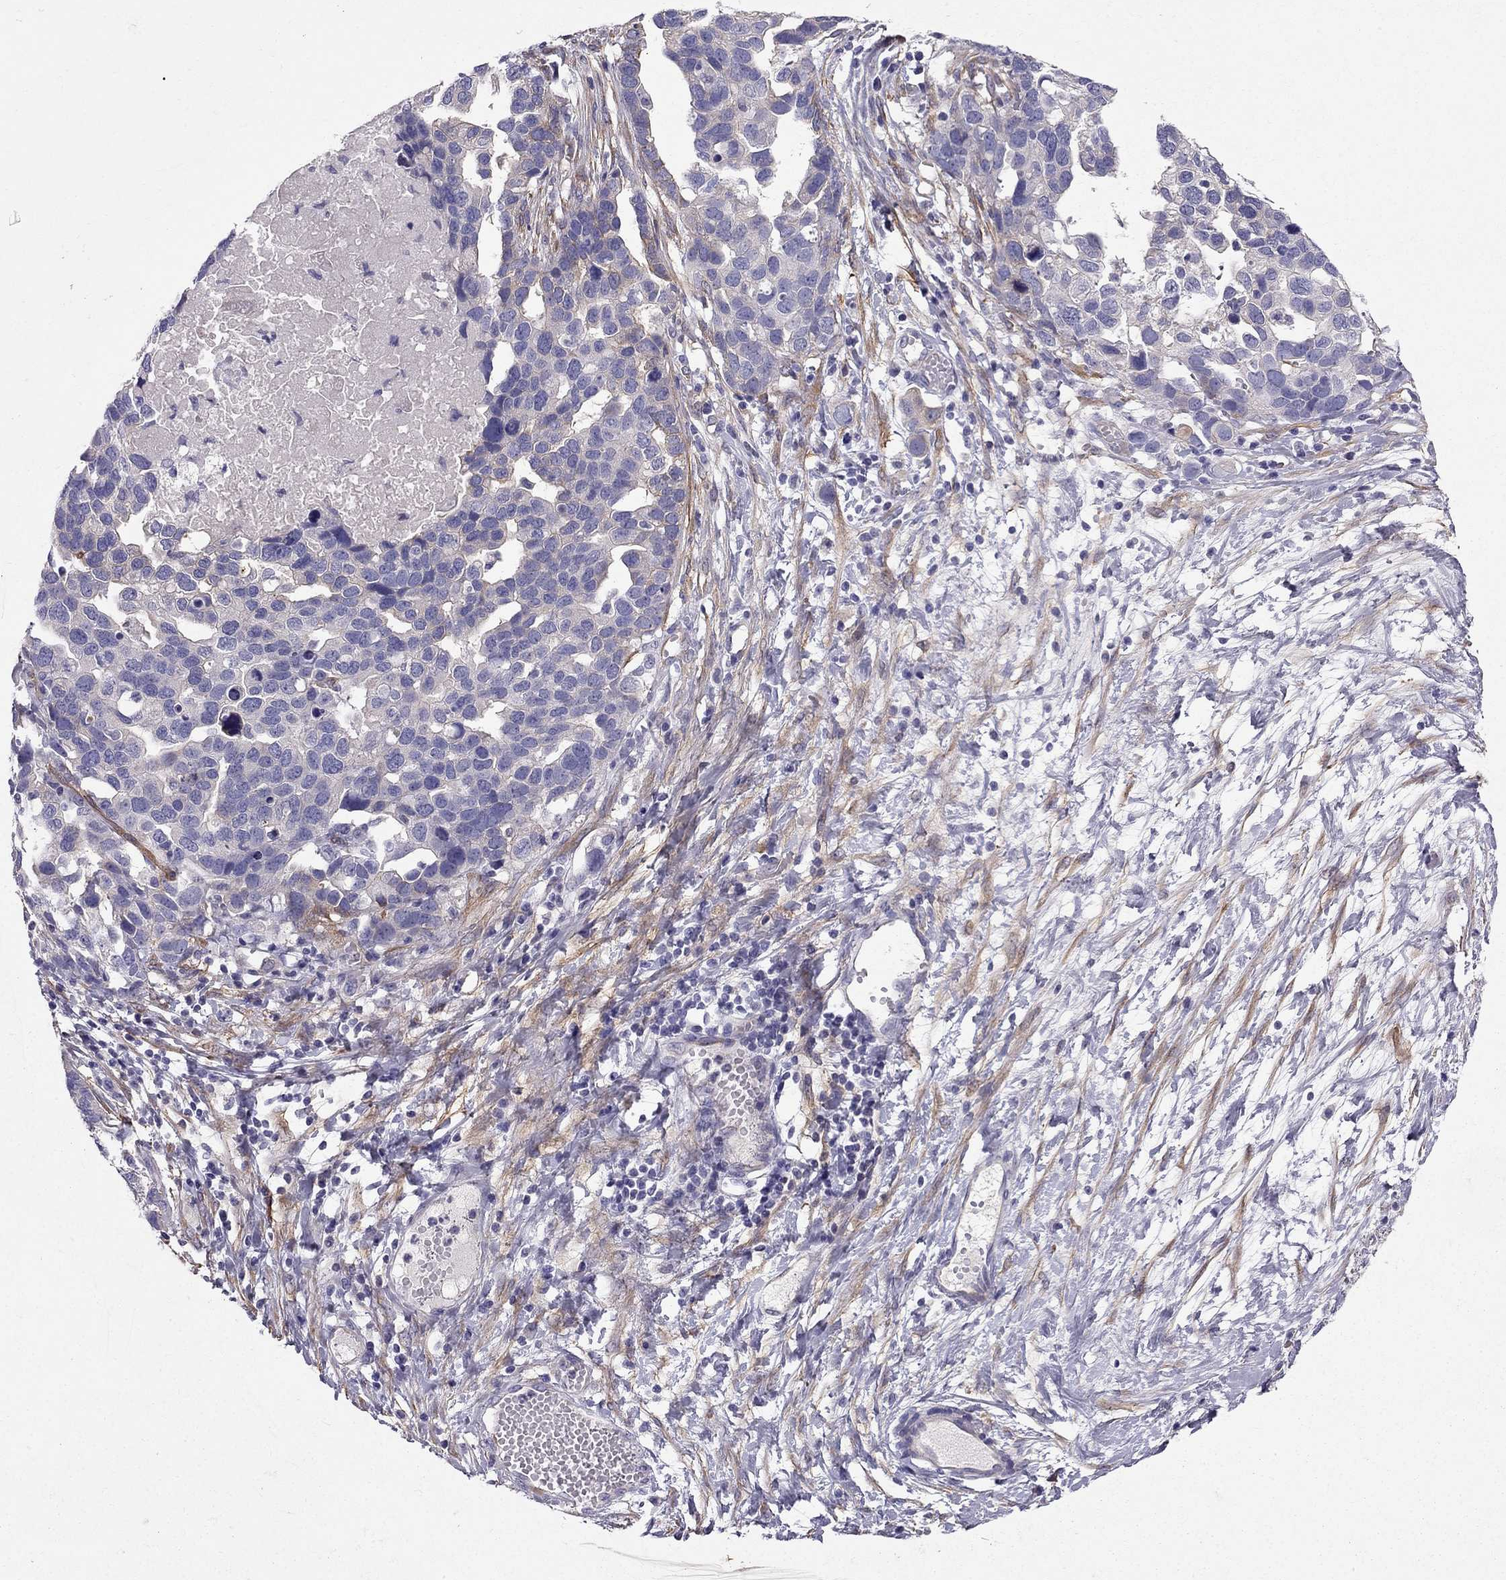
{"staining": {"intensity": "negative", "quantity": "none", "location": "none"}, "tissue": "ovarian cancer", "cell_type": "Tumor cells", "image_type": "cancer", "snomed": [{"axis": "morphology", "description": "Cystadenocarcinoma, serous, NOS"}, {"axis": "topography", "description": "Ovary"}], "caption": "The micrograph exhibits no staining of tumor cells in ovarian cancer (serous cystadenocarcinoma). (Stains: DAB (3,3'-diaminobenzidine) immunohistochemistry with hematoxylin counter stain, Microscopy: brightfield microscopy at high magnification).", "gene": "SYT5", "patient": {"sex": "female", "age": 54}}